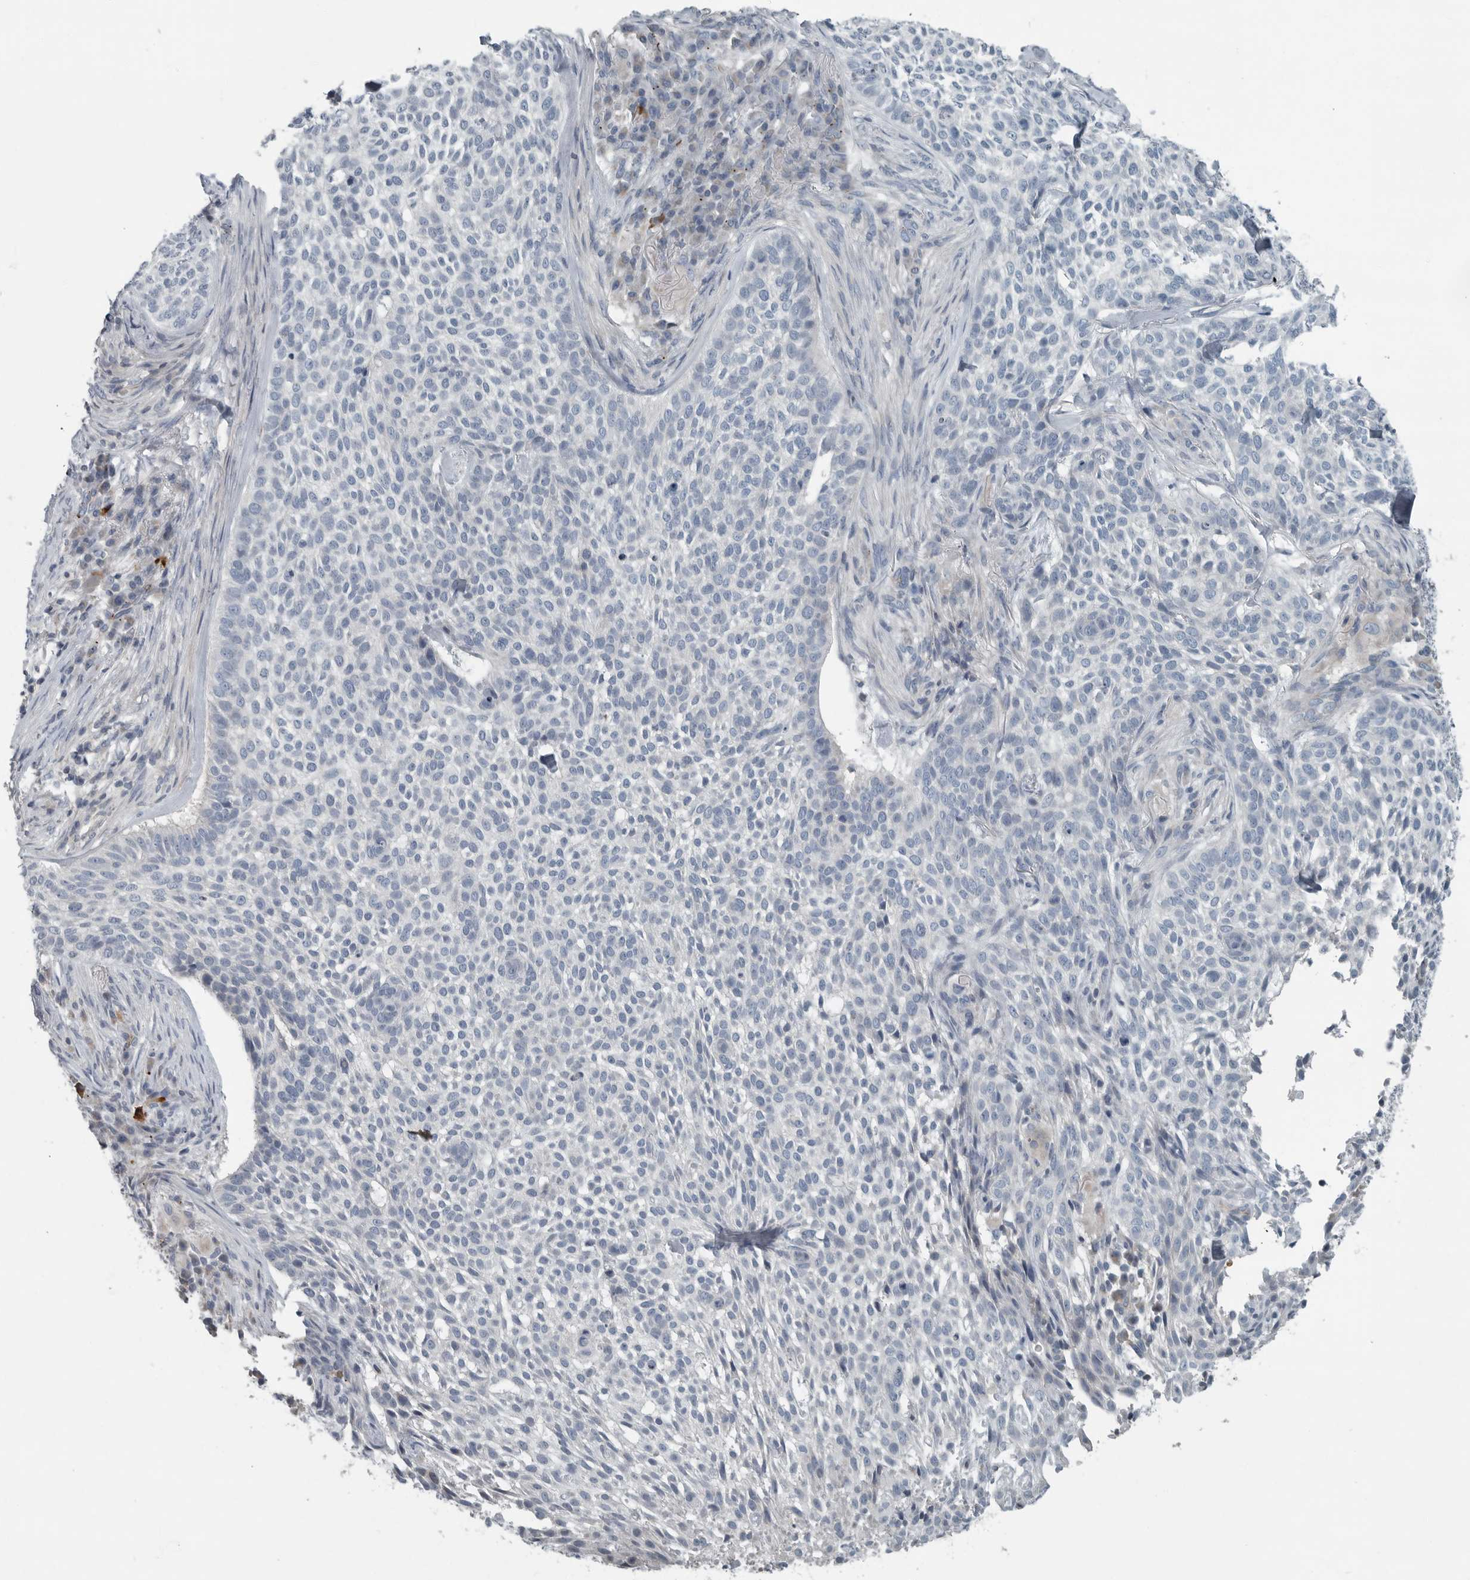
{"staining": {"intensity": "negative", "quantity": "none", "location": "none"}, "tissue": "skin cancer", "cell_type": "Tumor cells", "image_type": "cancer", "snomed": [{"axis": "morphology", "description": "Basal cell carcinoma"}, {"axis": "topography", "description": "Skin"}], "caption": "This is an immunohistochemistry micrograph of skin cancer (basal cell carcinoma). There is no expression in tumor cells.", "gene": "MPP3", "patient": {"sex": "female", "age": 64}}